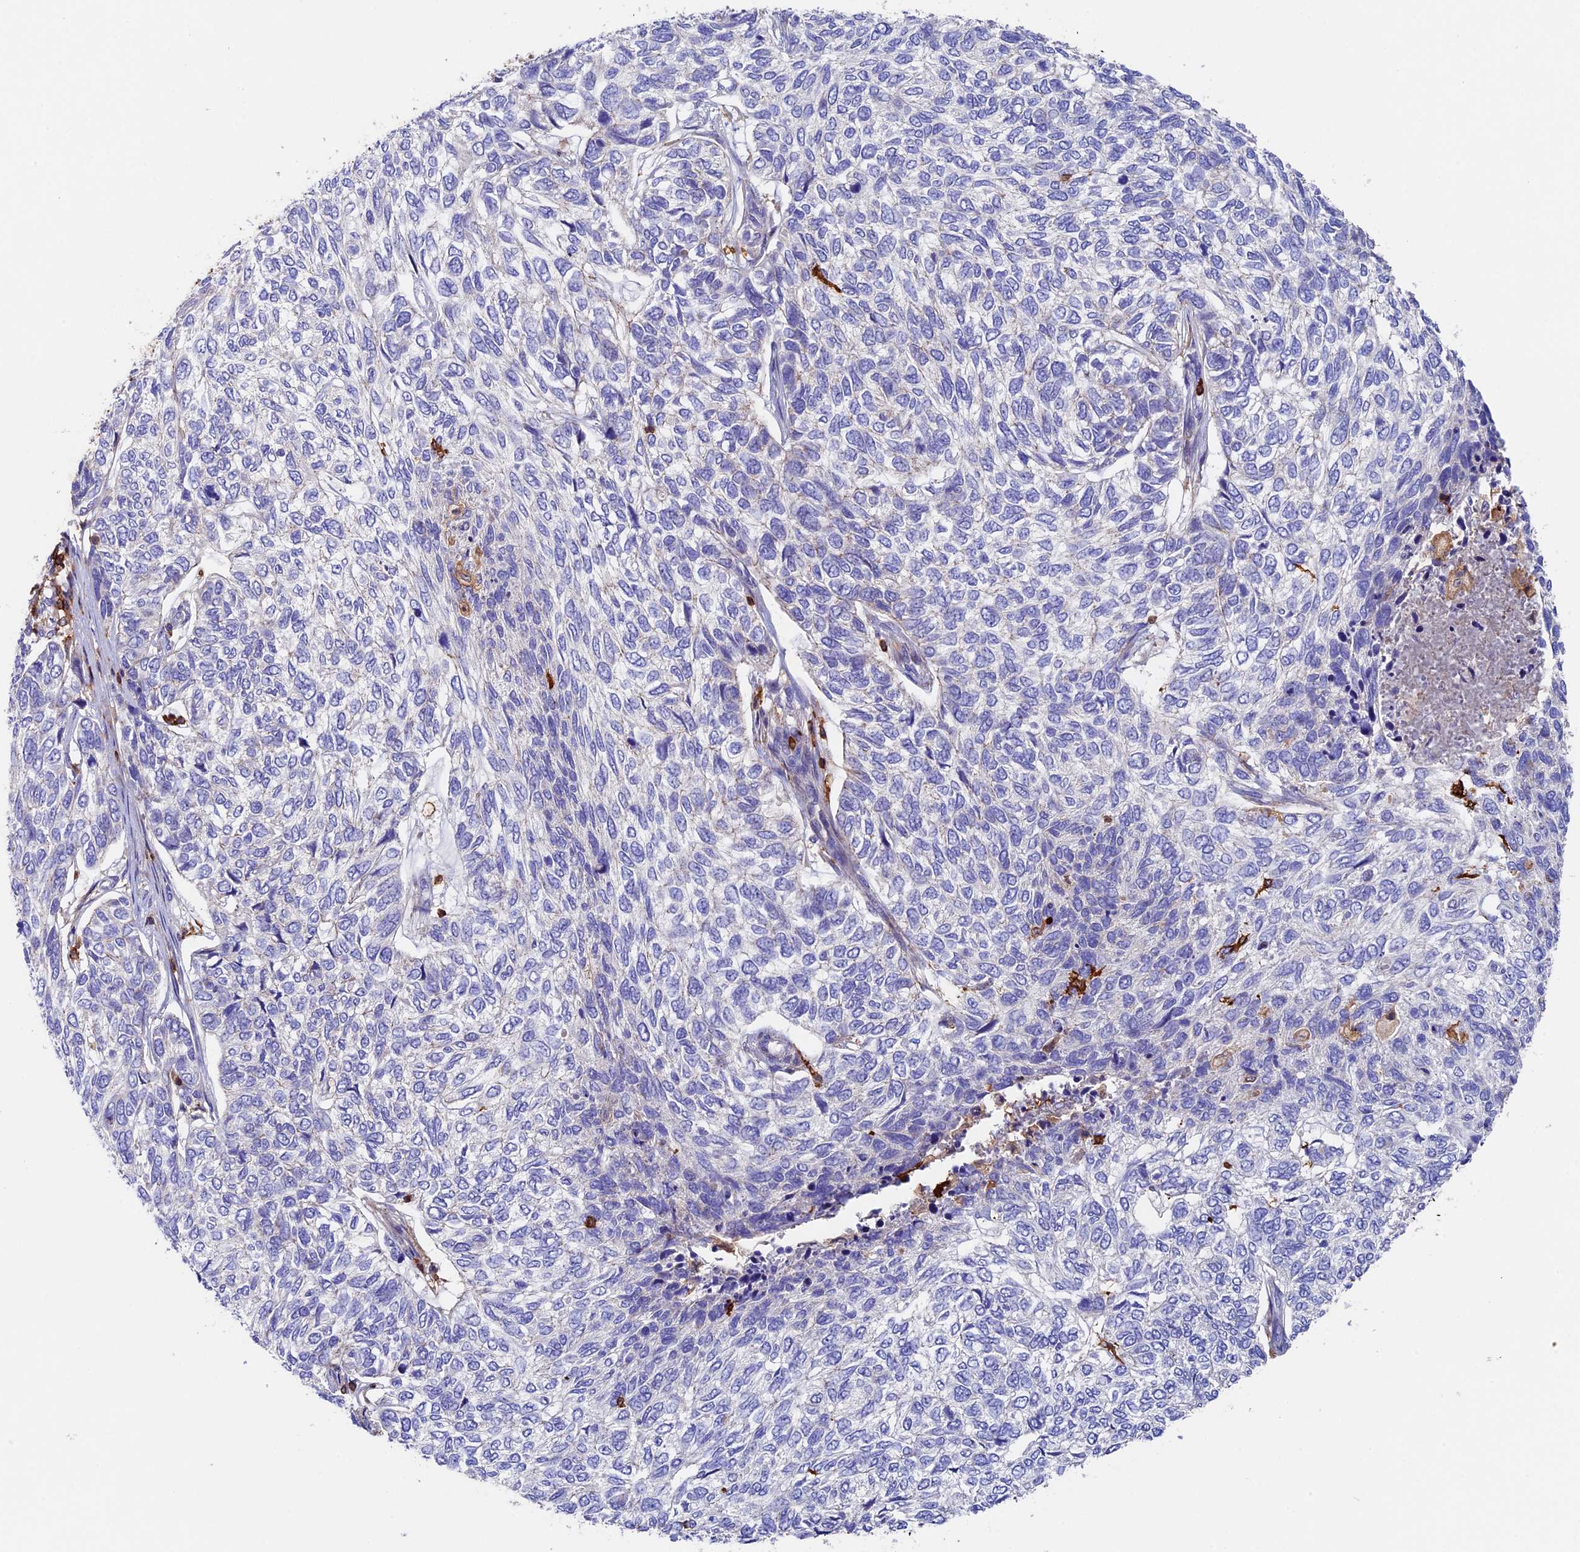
{"staining": {"intensity": "negative", "quantity": "none", "location": "none"}, "tissue": "skin cancer", "cell_type": "Tumor cells", "image_type": "cancer", "snomed": [{"axis": "morphology", "description": "Basal cell carcinoma"}, {"axis": "topography", "description": "Skin"}], "caption": "Immunohistochemistry (IHC) histopathology image of skin cancer (basal cell carcinoma) stained for a protein (brown), which reveals no expression in tumor cells. Brightfield microscopy of immunohistochemistry (IHC) stained with DAB (brown) and hematoxylin (blue), captured at high magnification.", "gene": "ADAT1", "patient": {"sex": "female", "age": 65}}